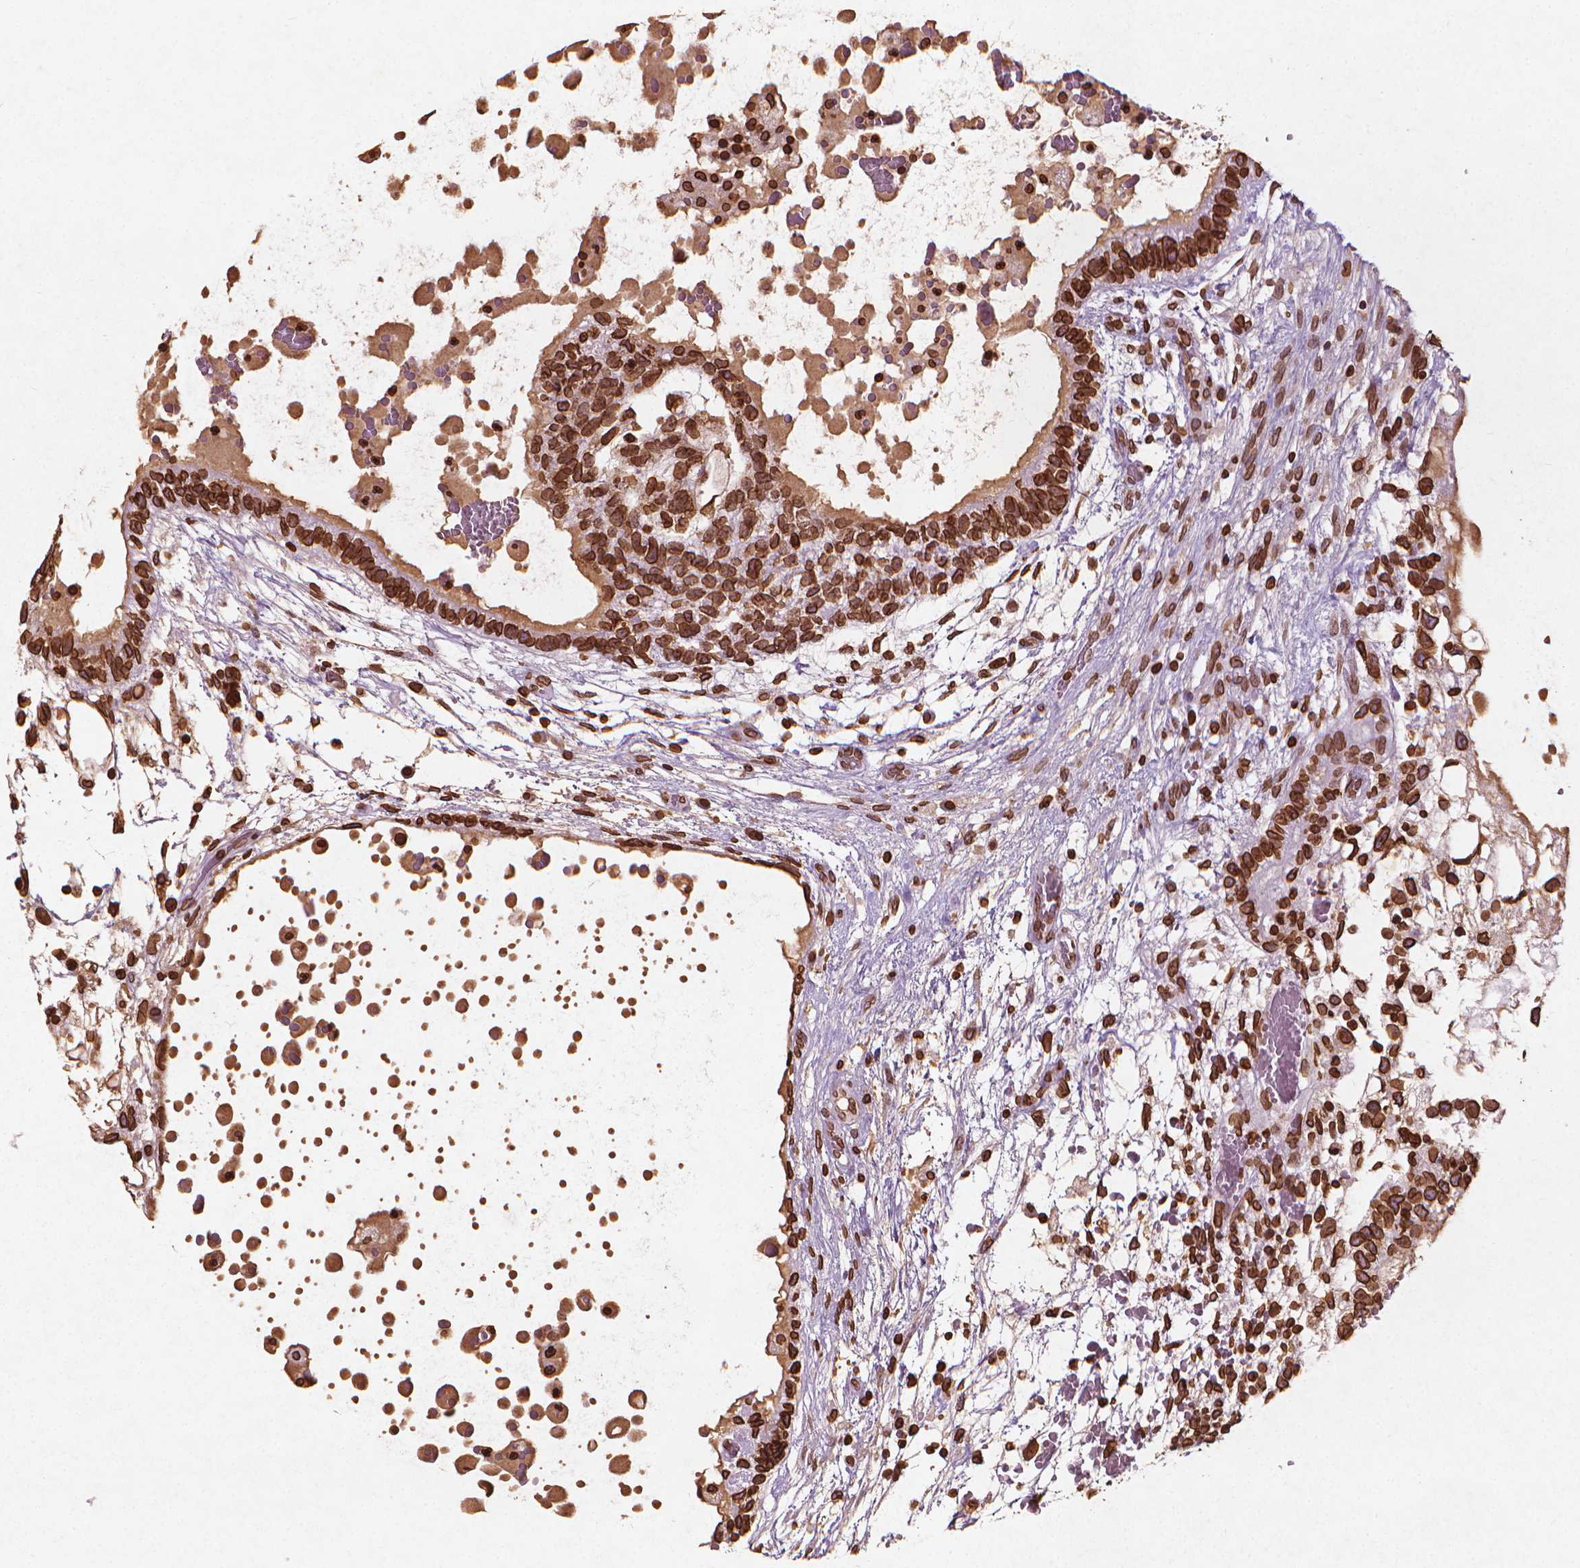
{"staining": {"intensity": "strong", "quantity": ">75%", "location": "cytoplasmic/membranous,nuclear"}, "tissue": "testis cancer", "cell_type": "Tumor cells", "image_type": "cancer", "snomed": [{"axis": "morphology", "description": "Normal tissue, NOS"}, {"axis": "morphology", "description": "Carcinoma, Embryonal, NOS"}, {"axis": "topography", "description": "Testis"}], "caption": "Human embryonal carcinoma (testis) stained for a protein (brown) exhibits strong cytoplasmic/membranous and nuclear positive expression in approximately >75% of tumor cells.", "gene": "LMNB1", "patient": {"sex": "male", "age": 32}}